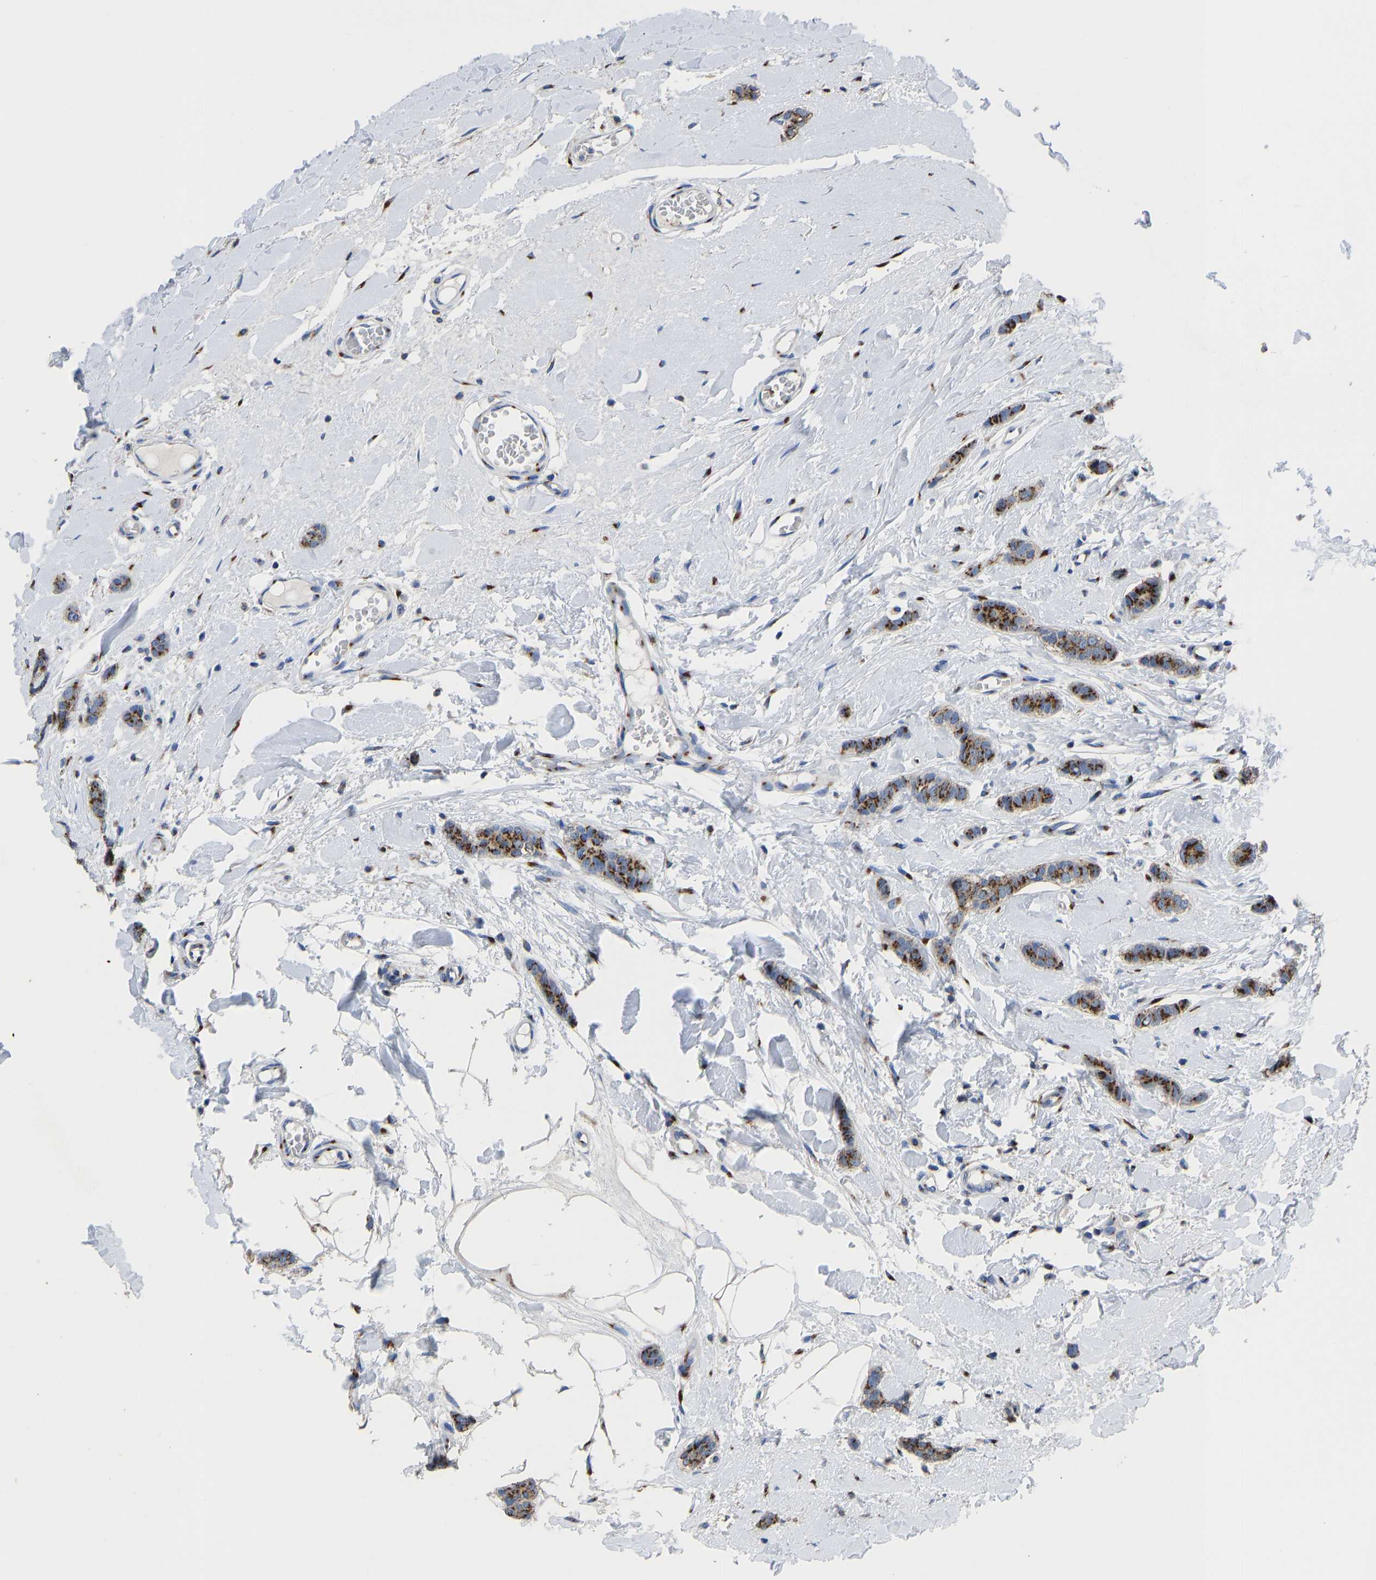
{"staining": {"intensity": "strong", "quantity": ">75%", "location": "cytoplasmic/membranous"}, "tissue": "breast cancer", "cell_type": "Tumor cells", "image_type": "cancer", "snomed": [{"axis": "morphology", "description": "Lobular carcinoma"}, {"axis": "topography", "description": "Skin"}, {"axis": "topography", "description": "Breast"}], "caption": "Immunohistochemical staining of human breast lobular carcinoma reveals strong cytoplasmic/membranous protein expression in about >75% of tumor cells. (brown staining indicates protein expression, while blue staining denotes nuclei).", "gene": "TMEM87A", "patient": {"sex": "female", "age": 46}}